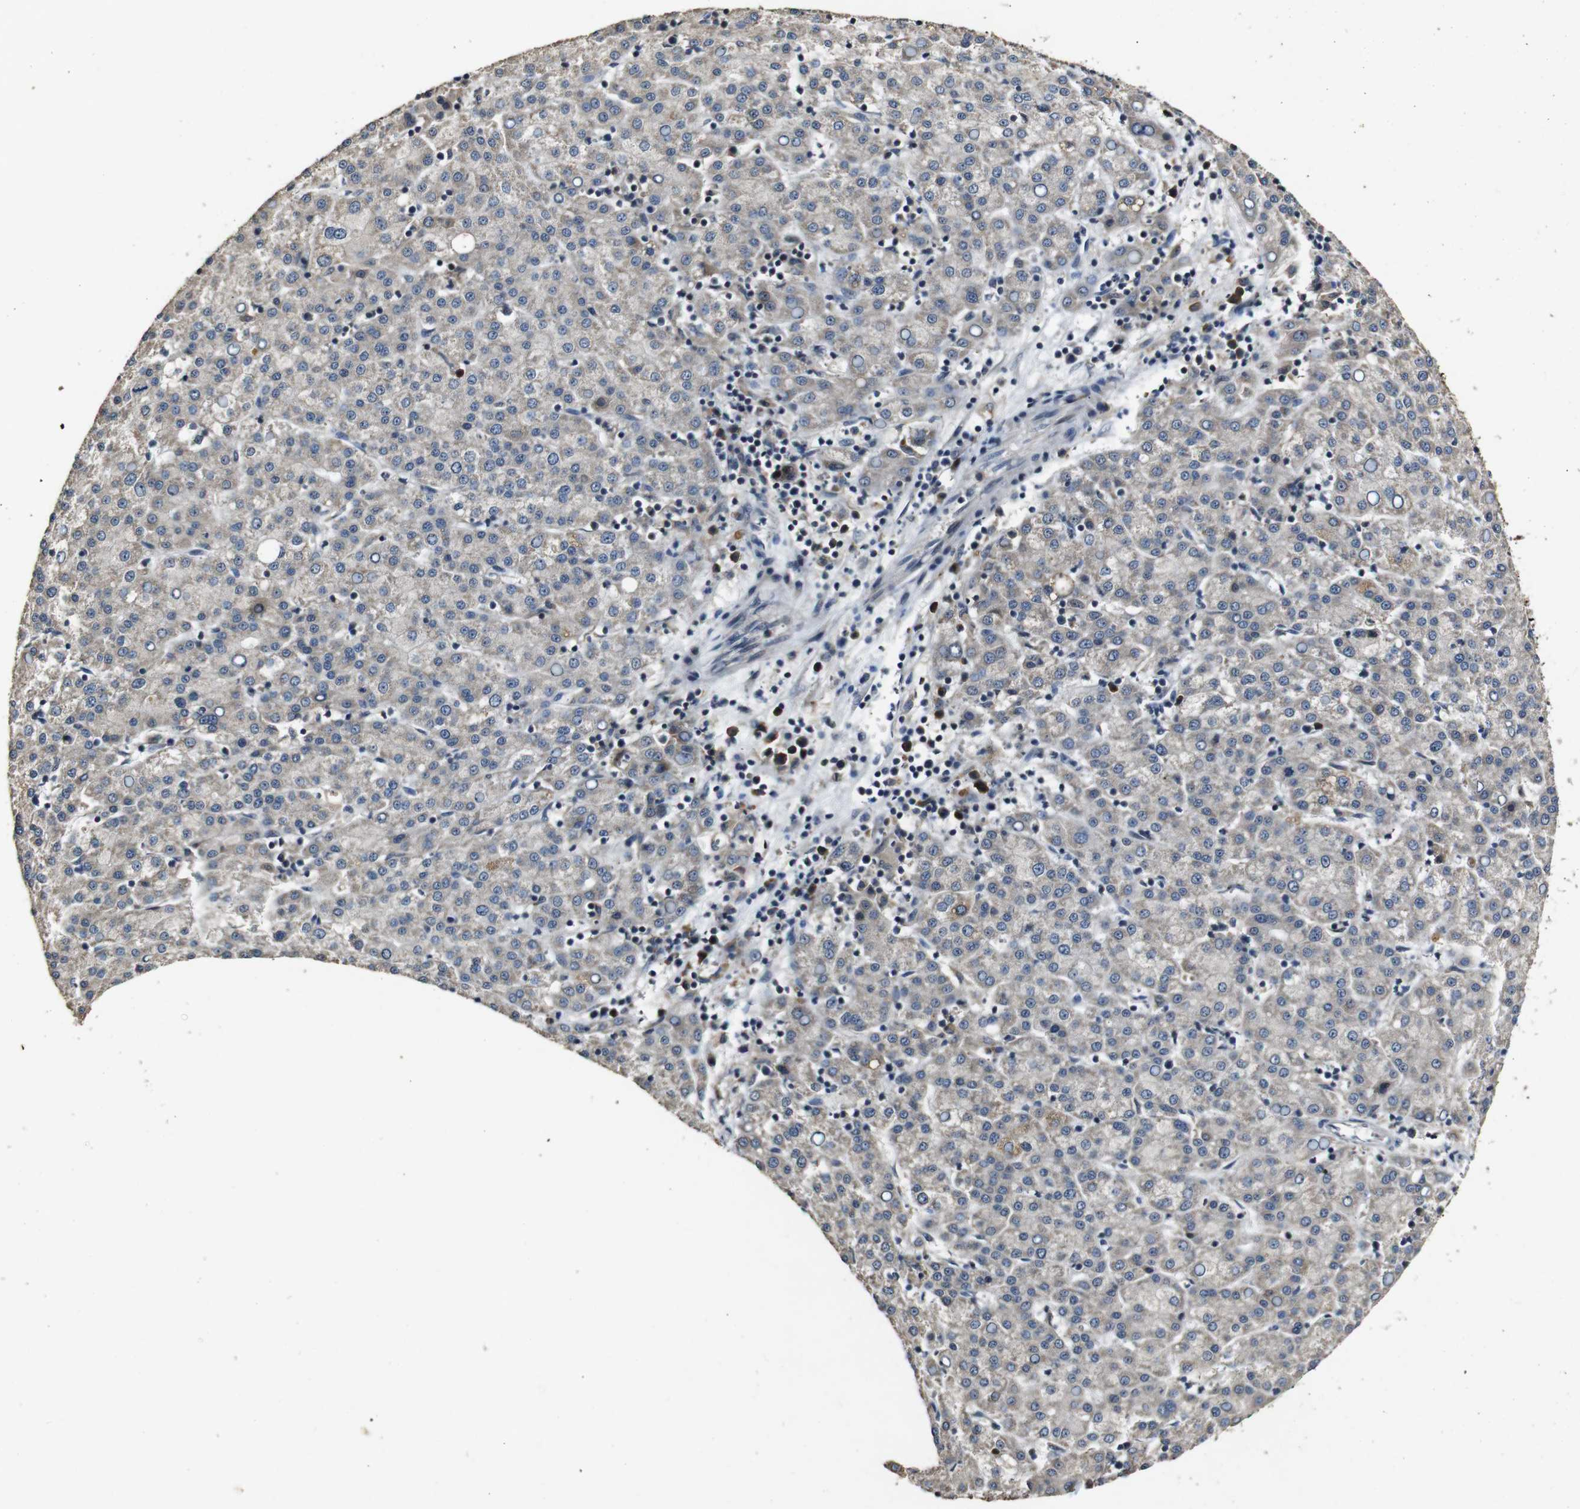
{"staining": {"intensity": "weak", "quantity": "<25%", "location": "cytoplasmic/membranous"}, "tissue": "liver cancer", "cell_type": "Tumor cells", "image_type": "cancer", "snomed": [{"axis": "morphology", "description": "Carcinoma, Hepatocellular, NOS"}, {"axis": "topography", "description": "Liver"}], "caption": "Tumor cells are negative for brown protein staining in liver hepatocellular carcinoma. (Brightfield microscopy of DAB (3,3'-diaminobenzidine) immunohistochemistry at high magnification).", "gene": "MAGI2", "patient": {"sex": "female", "age": 58}}